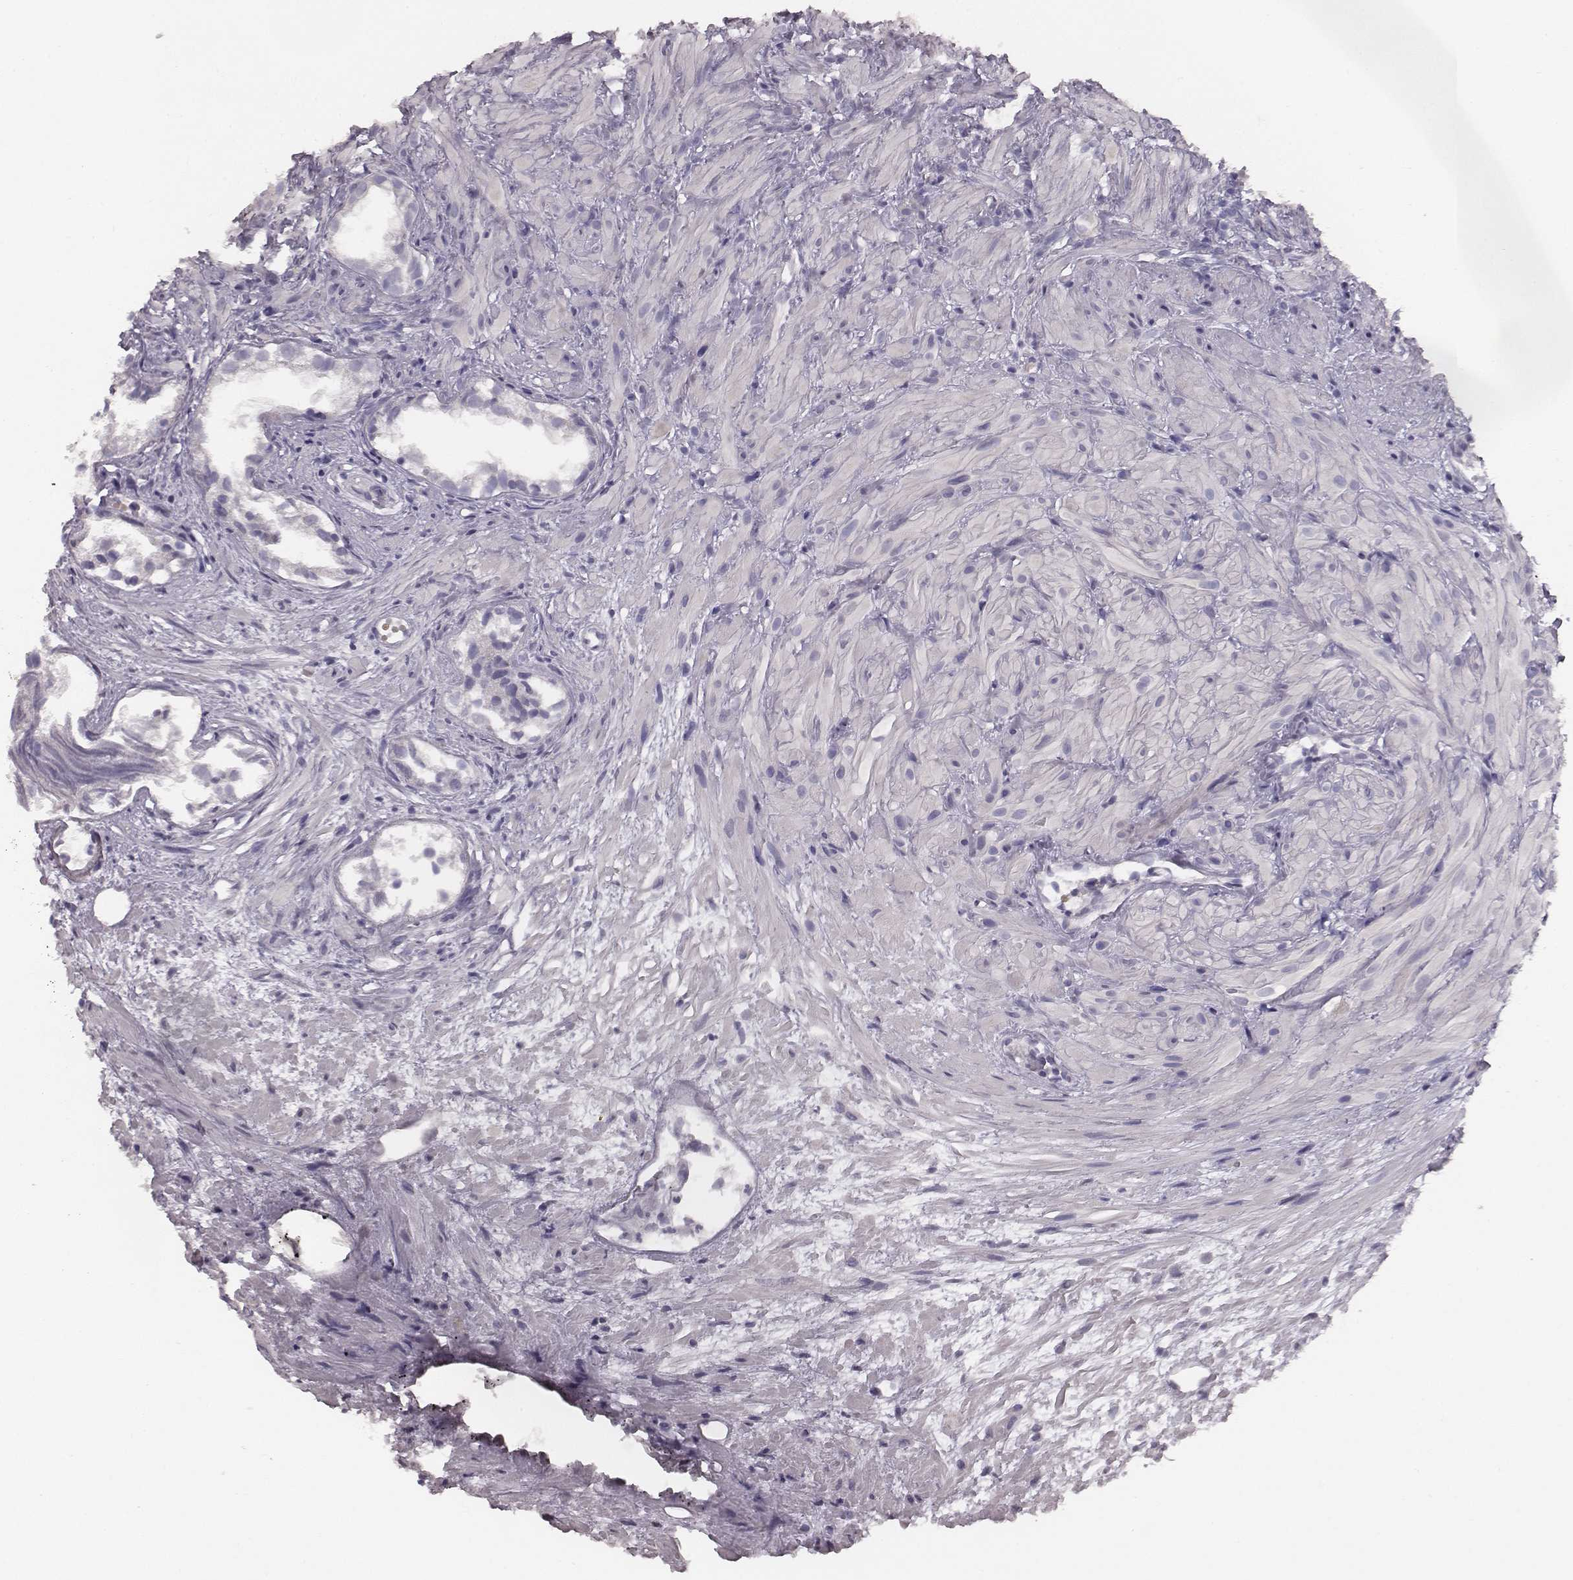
{"staining": {"intensity": "negative", "quantity": "none", "location": "none"}, "tissue": "prostate cancer", "cell_type": "Tumor cells", "image_type": "cancer", "snomed": [{"axis": "morphology", "description": "Adenocarcinoma, High grade"}, {"axis": "topography", "description": "Prostate"}], "caption": "Micrograph shows no significant protein positivity in tumor cells of prostate high-grade adenocarcinoma.", "gene": "MYH6", "patient": {"sex": "male", "age": 79}}